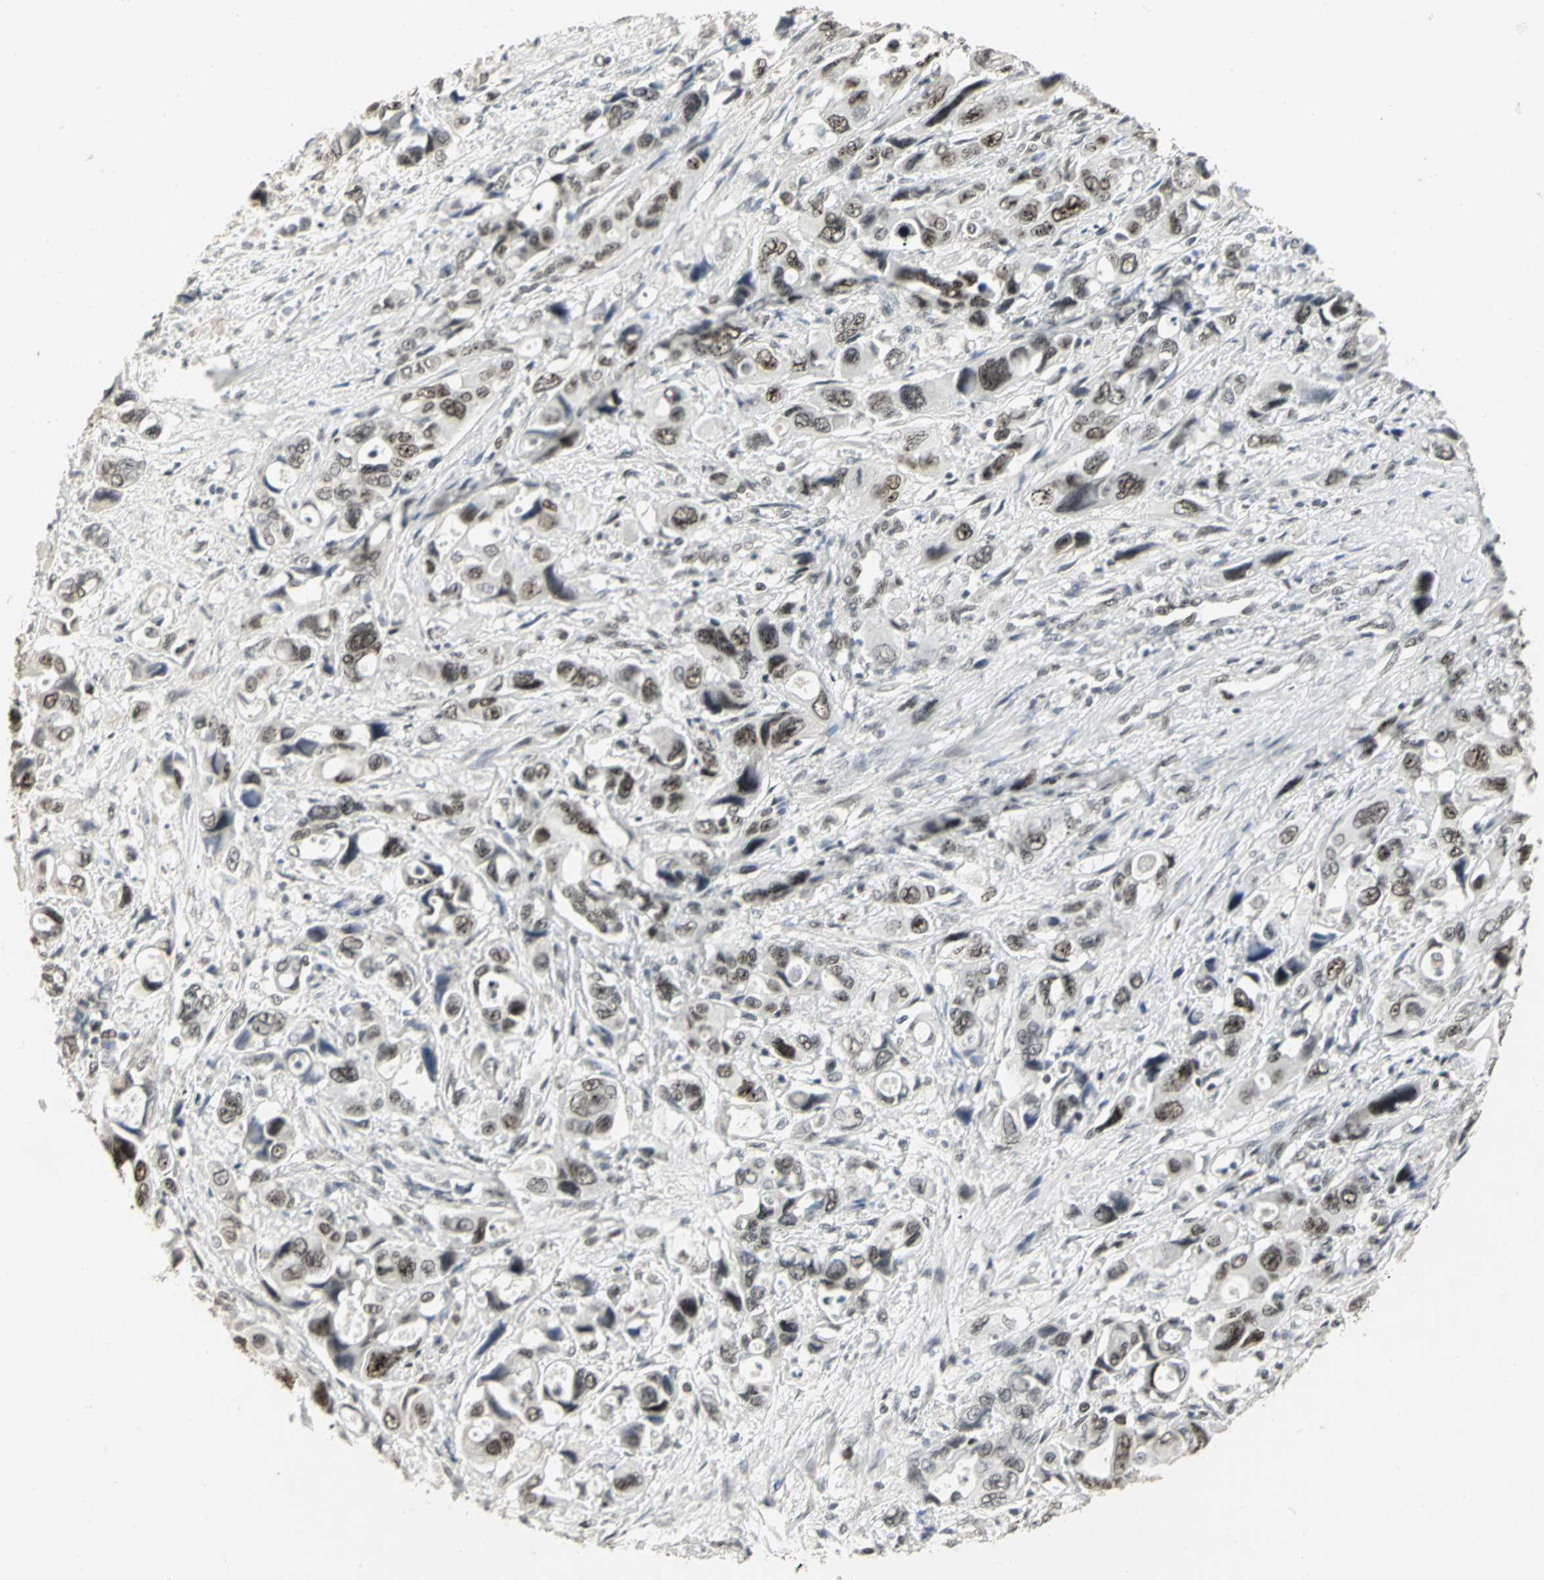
{"staining": {"intensity": "strong", "quantity": ">75%", "location": "nuclear"}, "tissue": "pancreatic cancer", "cell_type": "Tumor cells", "image_type": "cancer", "snomed": [{"axis": "morphology", "description": "Adenocarcinoma, NOS"}, {"axis": "topography", "description": "Pancreas"}], "caption": "An immunohistochemistry image of tumor tissue is shown. Protein staining in brown labels strong nuclear positivity in pancreatic cancer (adenocarcinoma) within tumor cells.", "gene": "CBX3", "patient": {"sex": "male", "age": 46}}